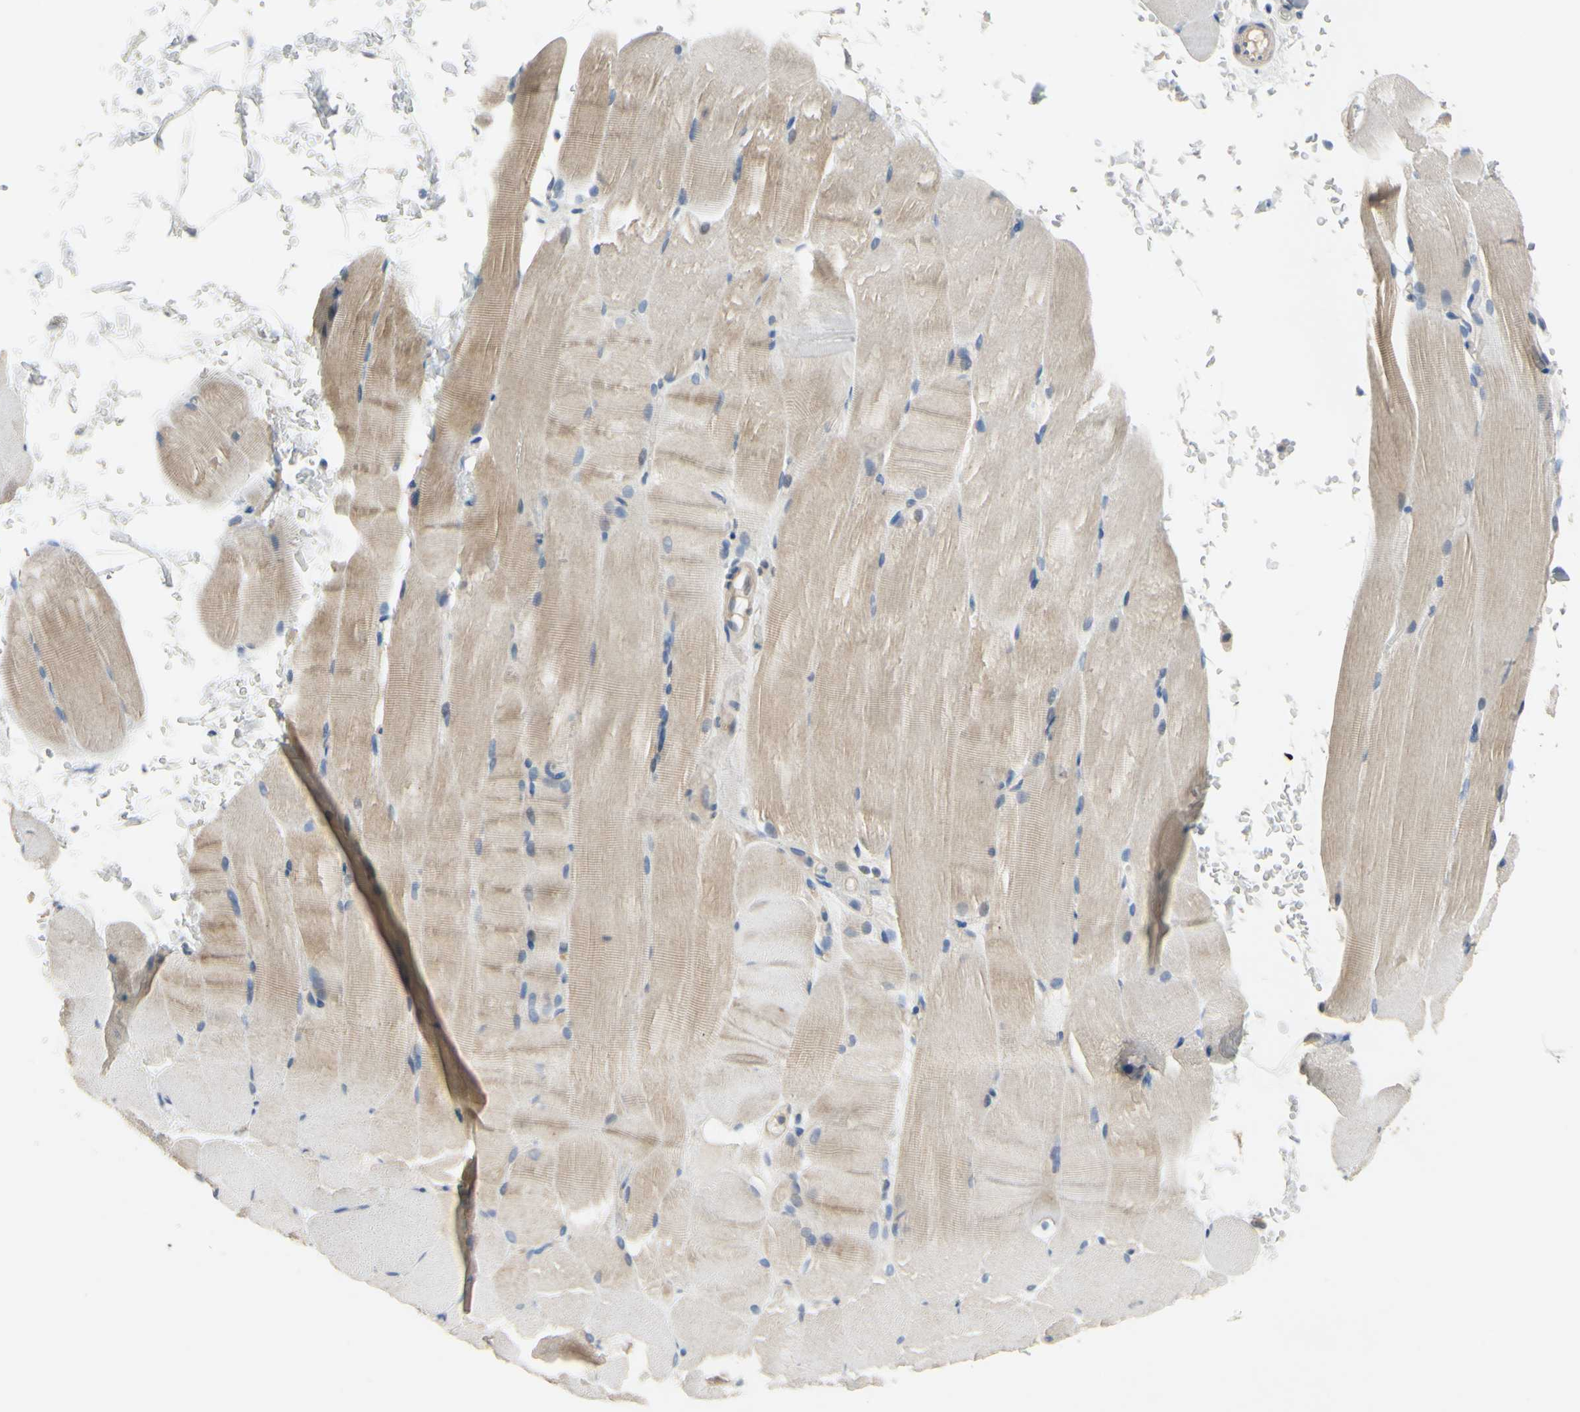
{"staining": {"intensity": "weak", "quantity": ">75%", "location": "cytoplasmic/membranous"}, "tissue": "skeletal muscle", "cell_type": "Myocytes", "image_type": "normal", "snomed": [{"axis": "morphology", "description": "Normal tissue, NOS"}, {"axis": "topography", "description": "Skeletal muscle"}, {"axis": "topography", "description": "Parathyroid gland"}], "caption": "Unremarkable skeletal muscle reveals weak cytoplasmic/membranous expression in about >75% of myocytes Ihc stains the protein in brown and the nuclei are stained blue..", "gene": "LHX9", "patient": {"sex": "female", "age": 37}}